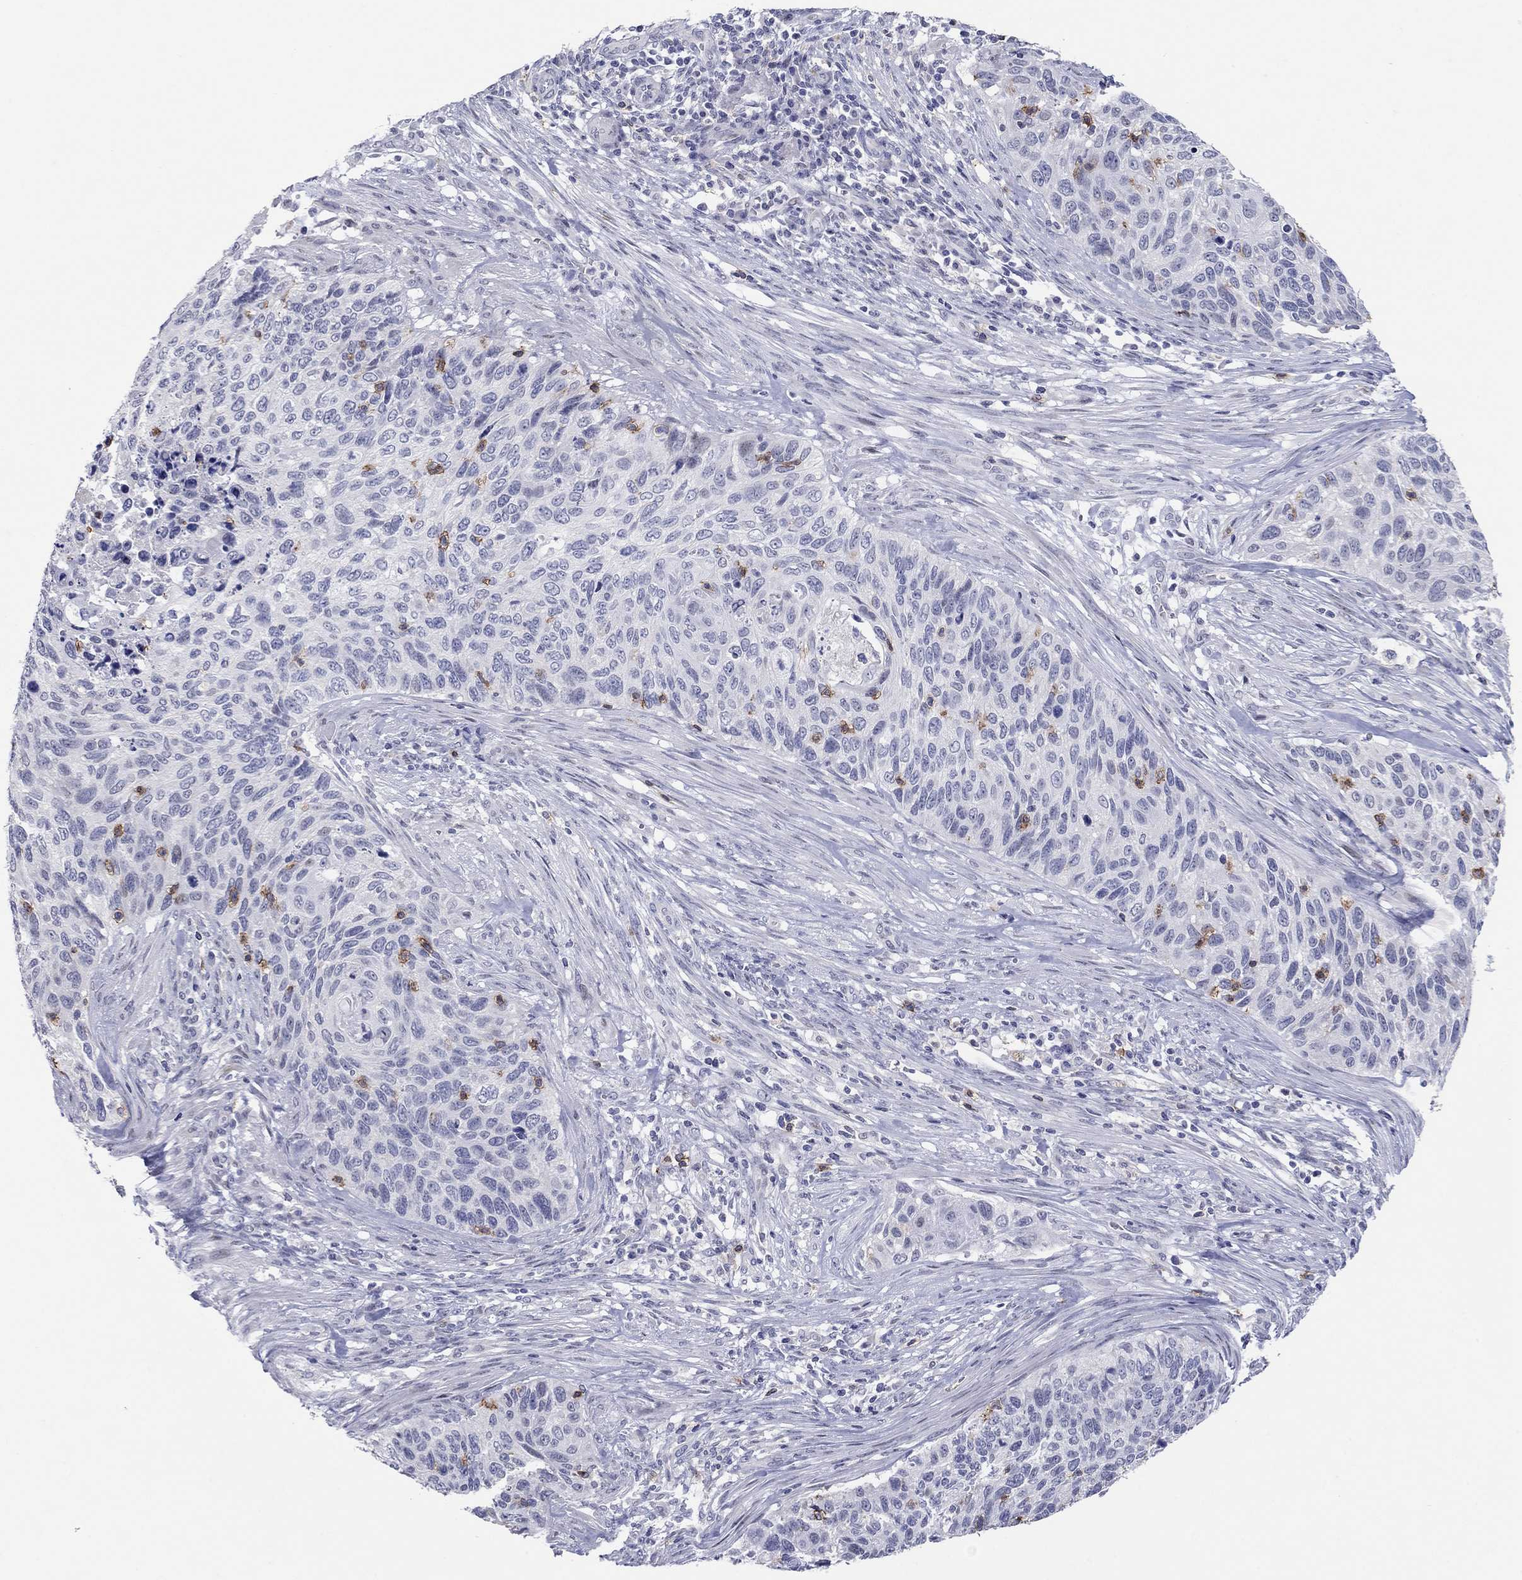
{"staining": {"intensity": "negative", "quantity": "none", "location": "none"}, "tissue": "cervical cancer", "cell_type": "Tumor cells", "image_type": "cancer", "snomed": [{"axis": "morphology", "description": "Squamous cell carcinoma, NOS"}, {"axis": "topography", "description": "Cervix"}], "caption": "Immunohistochemical staining of human cervical squamous cell carcinoma demonstrates no significant expression in tumor cells.", "gene": "ITGAE", "patient": {"sex": "female", "age": 70}}